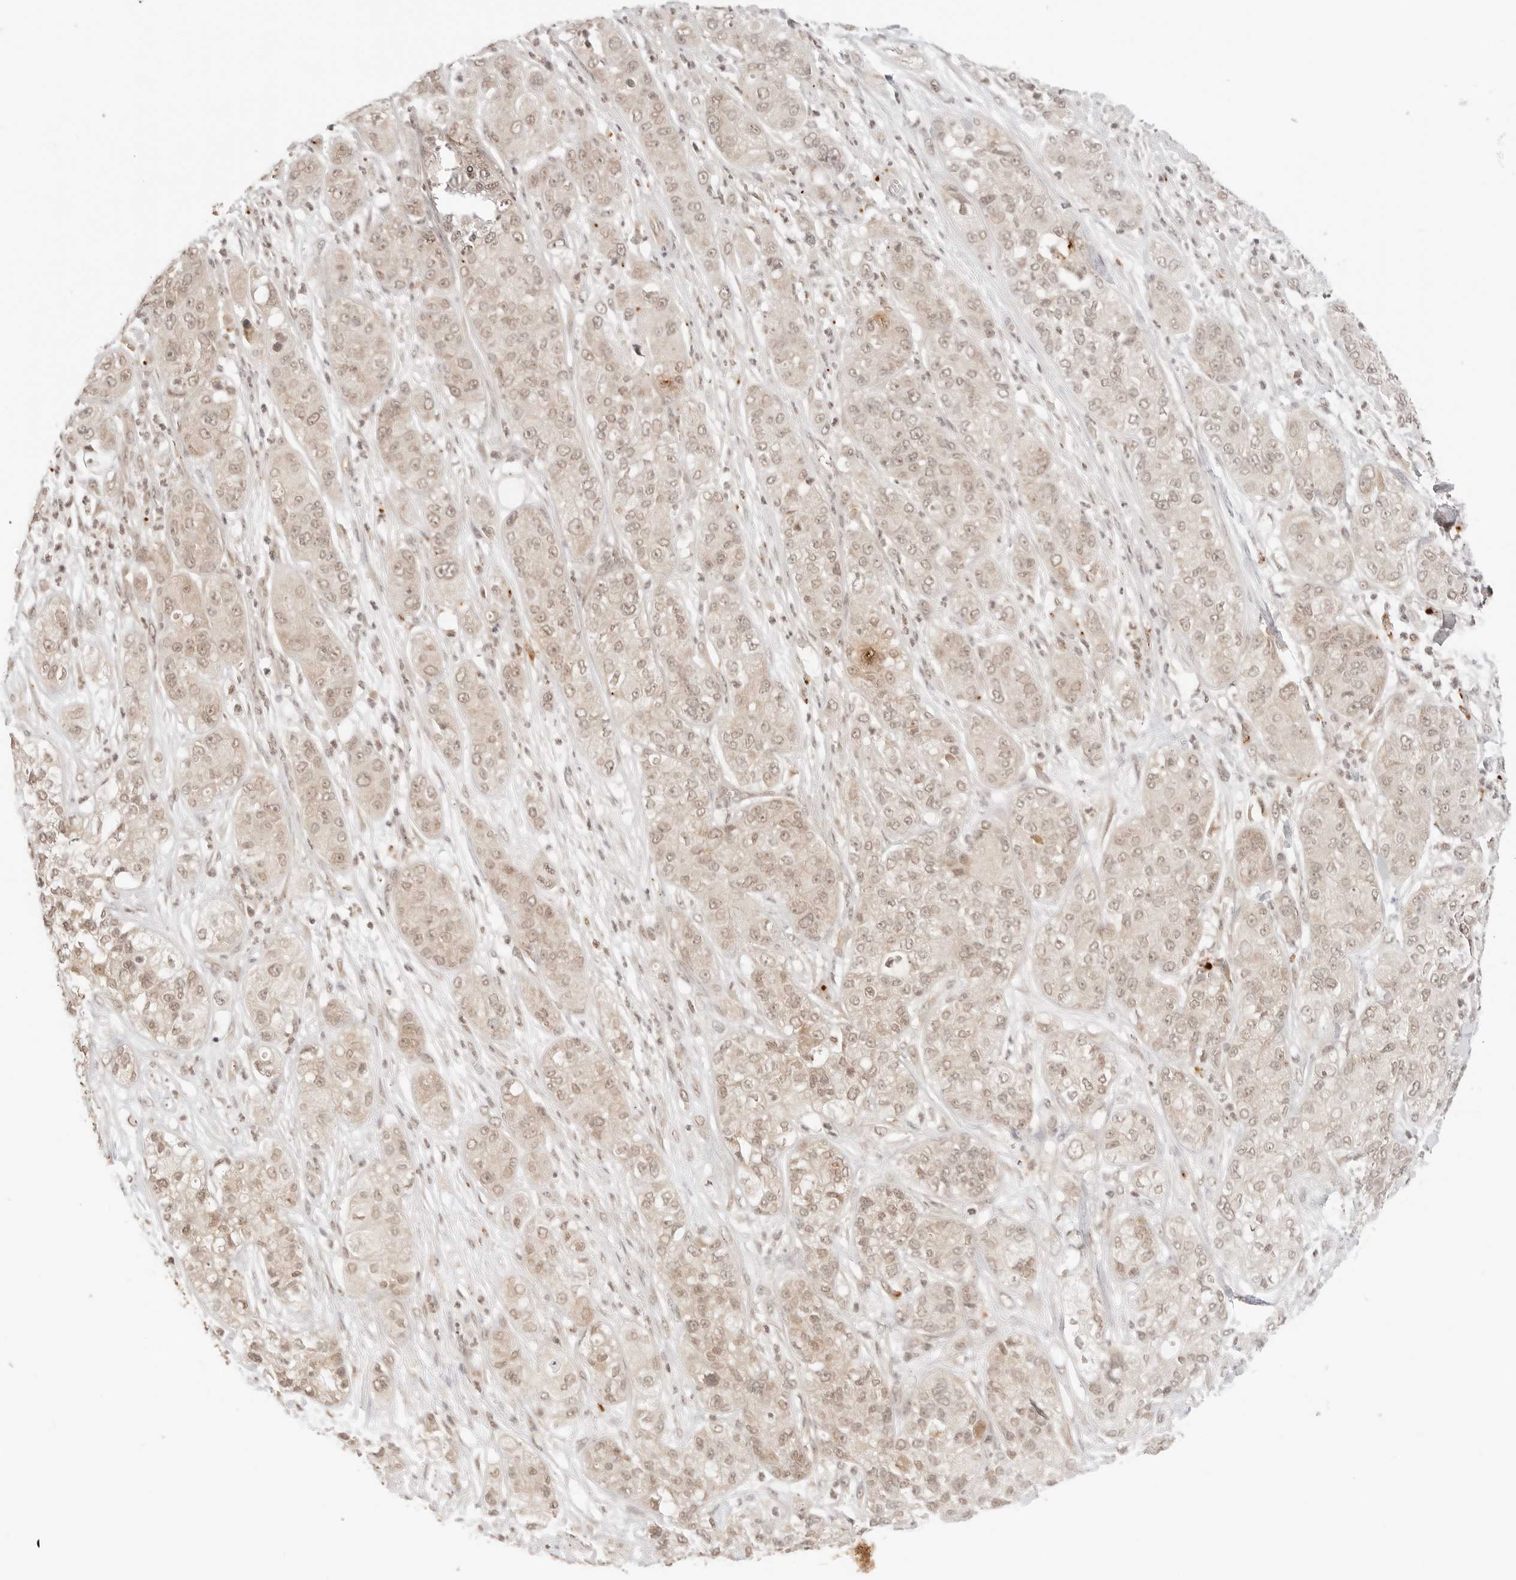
{"staining": {"intensity": "weak", "quantity": ">75%", "location": "cytoplasmic/membranous,nuclear"}, "tissue": "pancreatic cancer", "cell_type": "Tumor cells", "image_type": "cancer", "snomed": [{"axis": "morphology", "description": "Adenocarcinoma, NOS"}, {"axis": "topography", "description": "Pancreas"}], "caption": "Immunohistochemistry (IHC) (DAB) staining of adenocarcinoma (pancreatic) demonstrates weak cytoplasmic/membranous and nuclear protein positivity in approximately >75% of tumor cells.", "gene": "GPR34", "patient": {"sex": "female", "age": 78}}